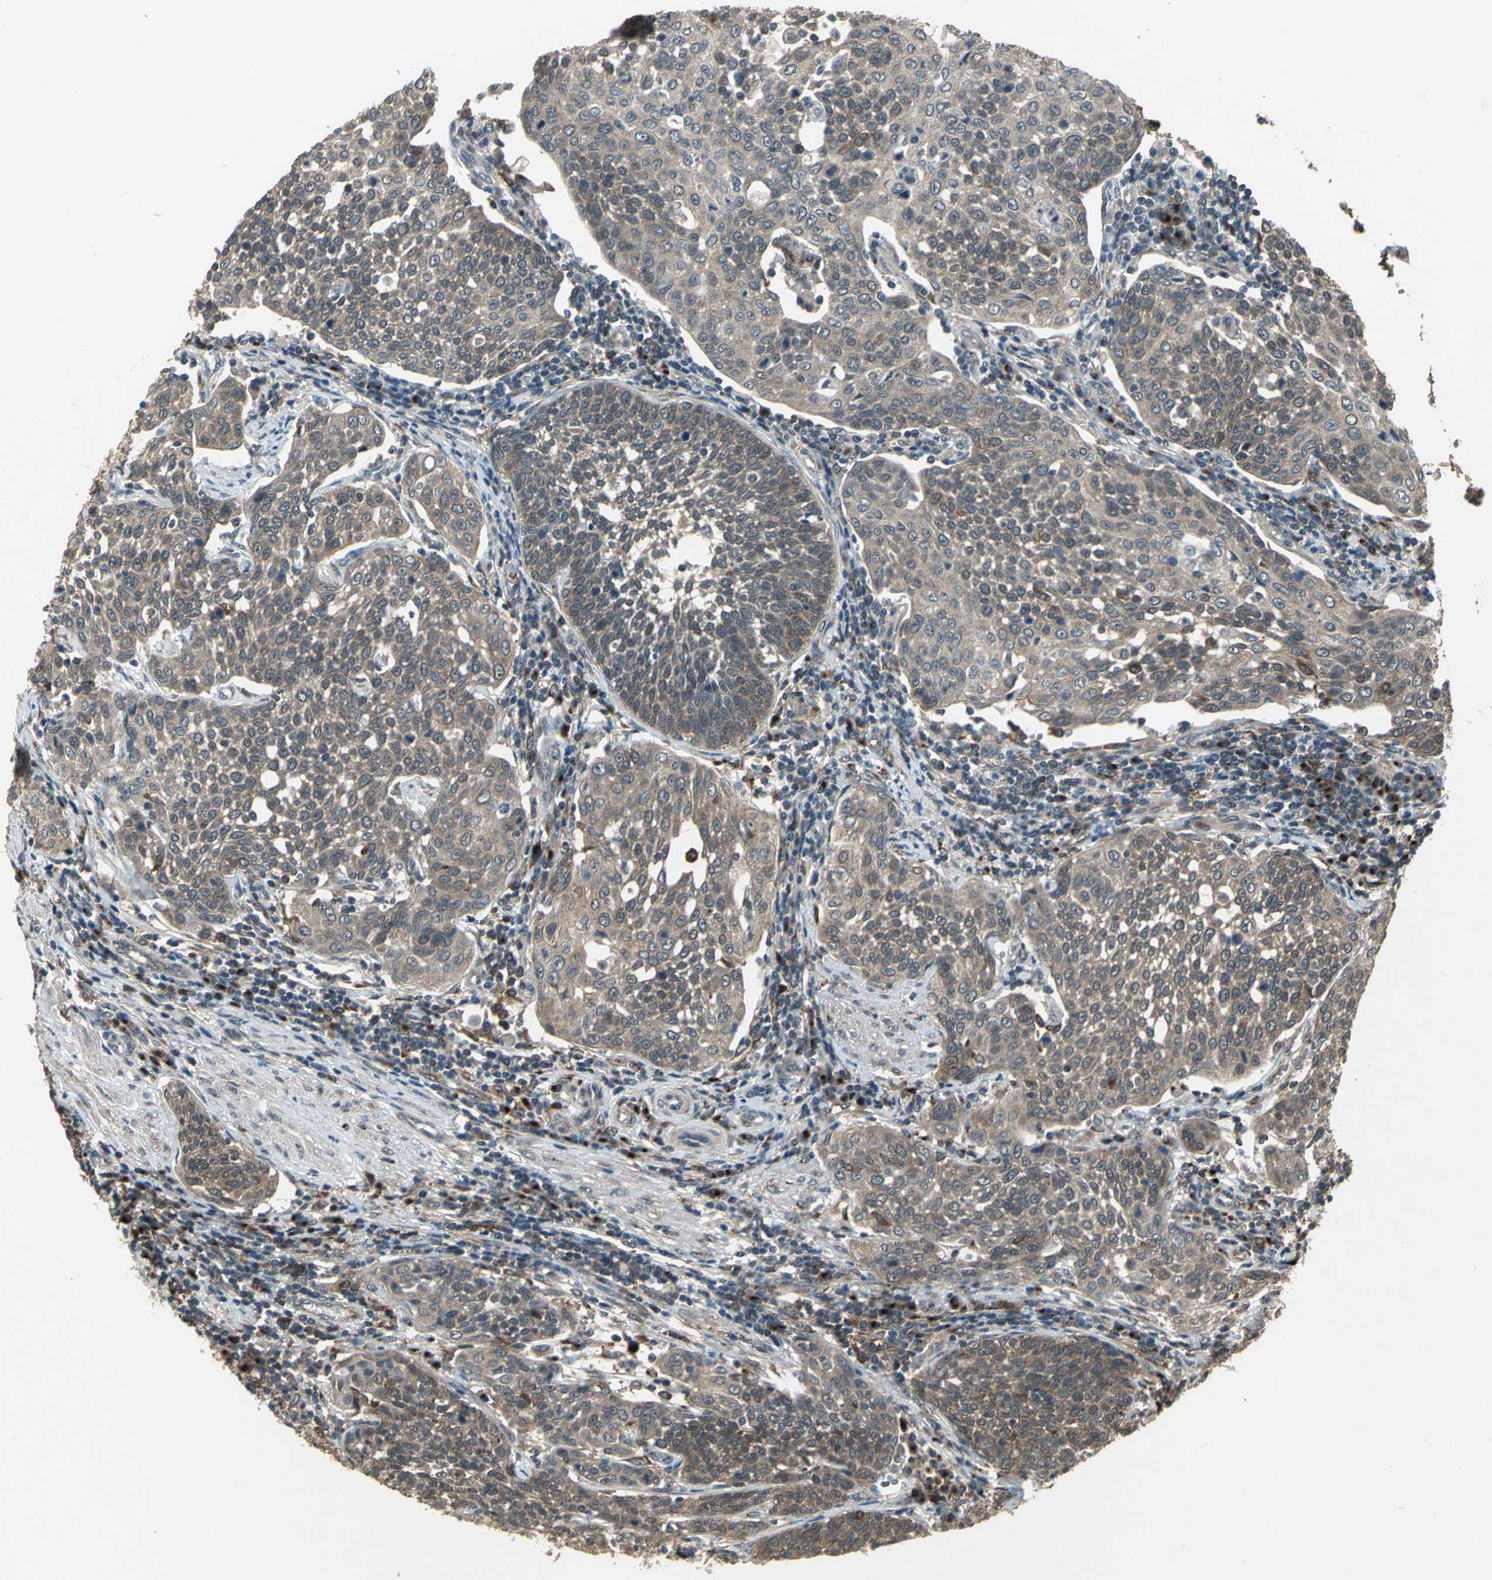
{"staining": {"intensity": "moderate", "quantity": ">75%", "location": "cytoplasmic/membranous"}, "tissue": "cervical cancer", "cell_type": "Tumor cells", "image_type": "cancer", "snomed": [{"axis": "morphology", "description": "Squamous cell carcinoma, NOS"}, {"axis": "topography", "description": "Cervix"}], "caption": "DAB (3,3'-diaminobenzidine) immunohistochemical staining of human cervical cancer demonstrates moderate cytoplasmic/membranous protein expression in approximately >75% of tumor cells. (IHC, brightfield microscopy, high magnification).", "gene": "NFKBIE", "patient": {"sex": "female", "age": 34}}